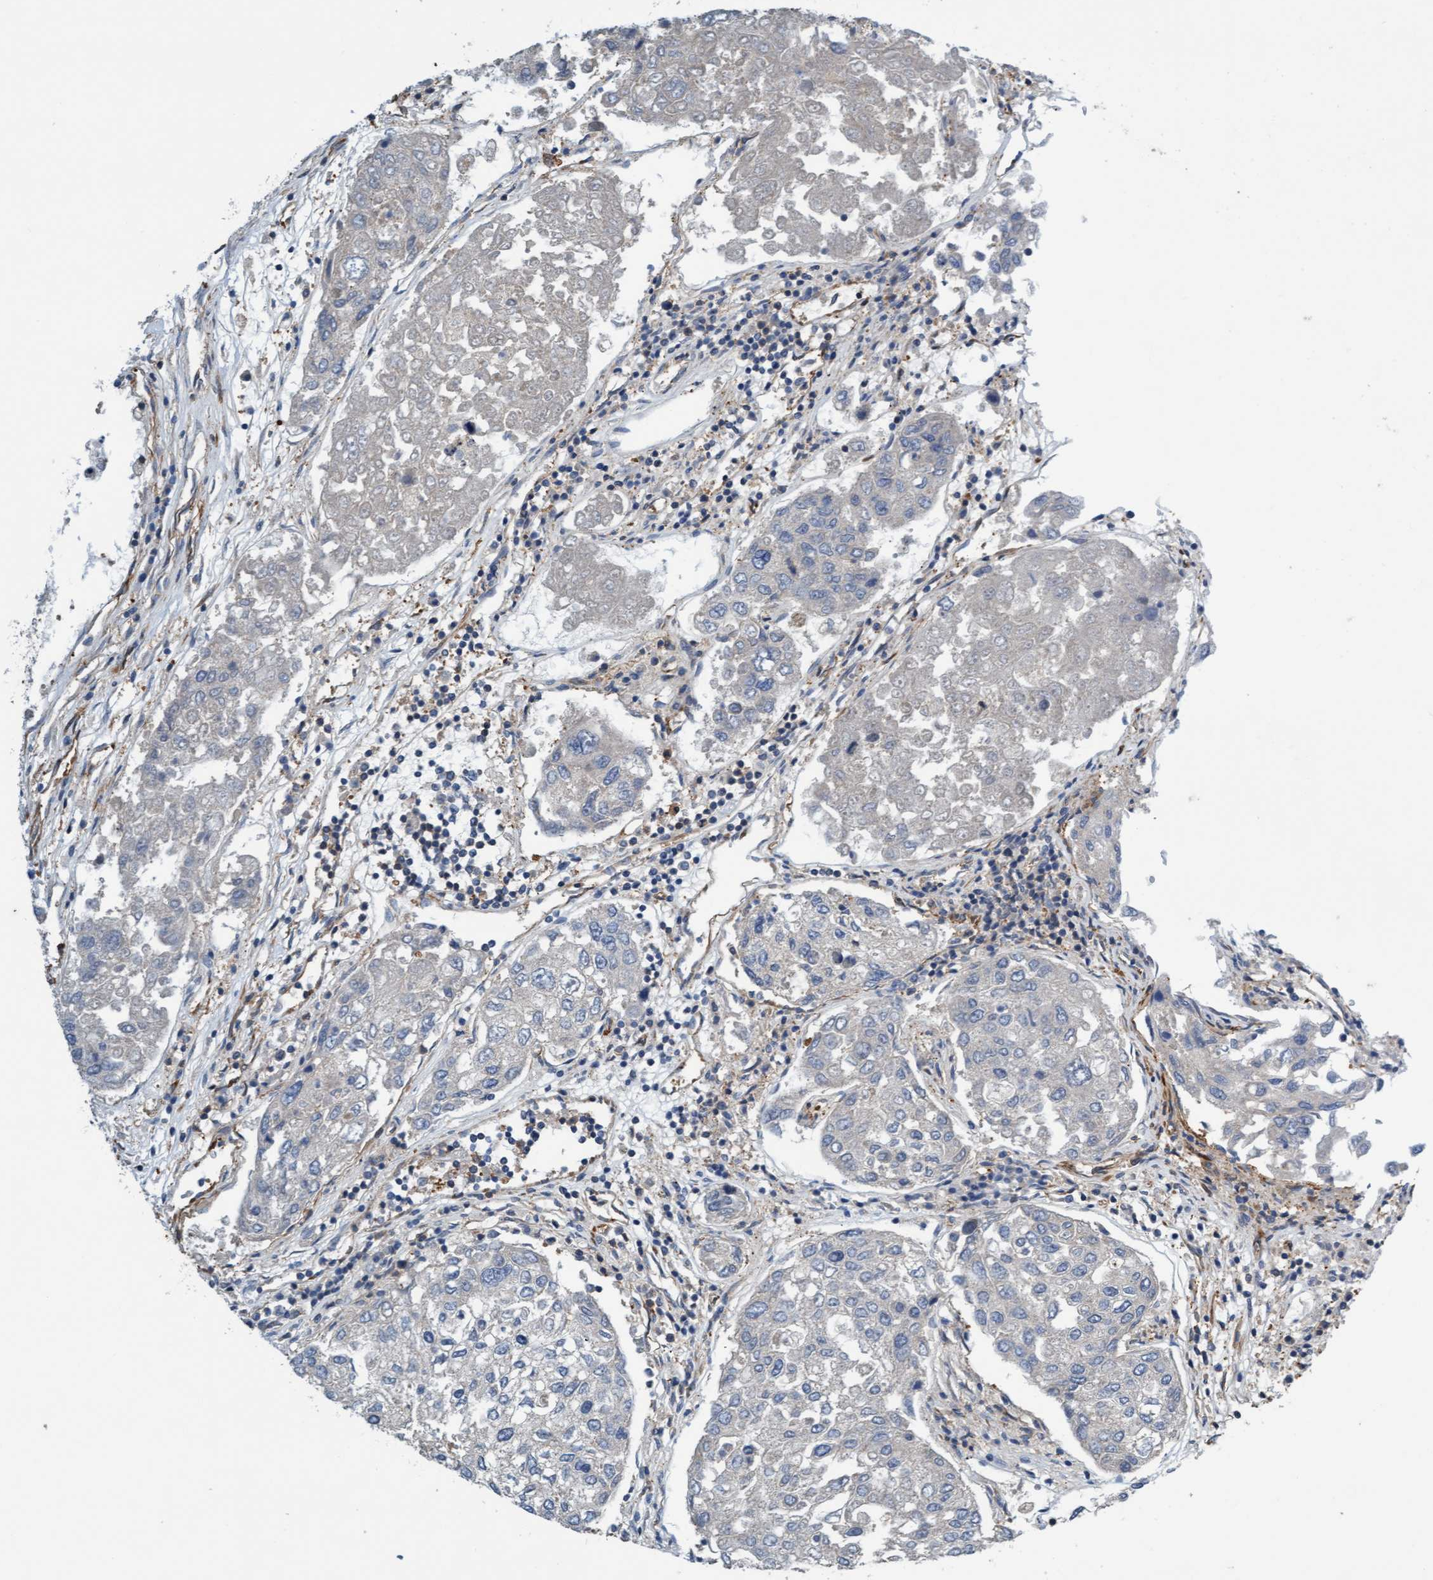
{"staining": {"intensity": "negative", "quantity": "none", "location": "none"}, "tissue": "urothelial cancer", "cell_type": "Tumor cells", "image_type": "cancer", "snomed": [{"axis": "morphology", "description": "Urothelial carcinoma, High grade"}, {"axis": "topography", "description": "Lymph node"}, {"axis": "topography", "description": "Urinary bladder"}], "caption": "Tumor cells show no significant protein staining in urothelial cancer.", "gene": "FMNL3", "patient": {"sex": "male", "age": 51}}